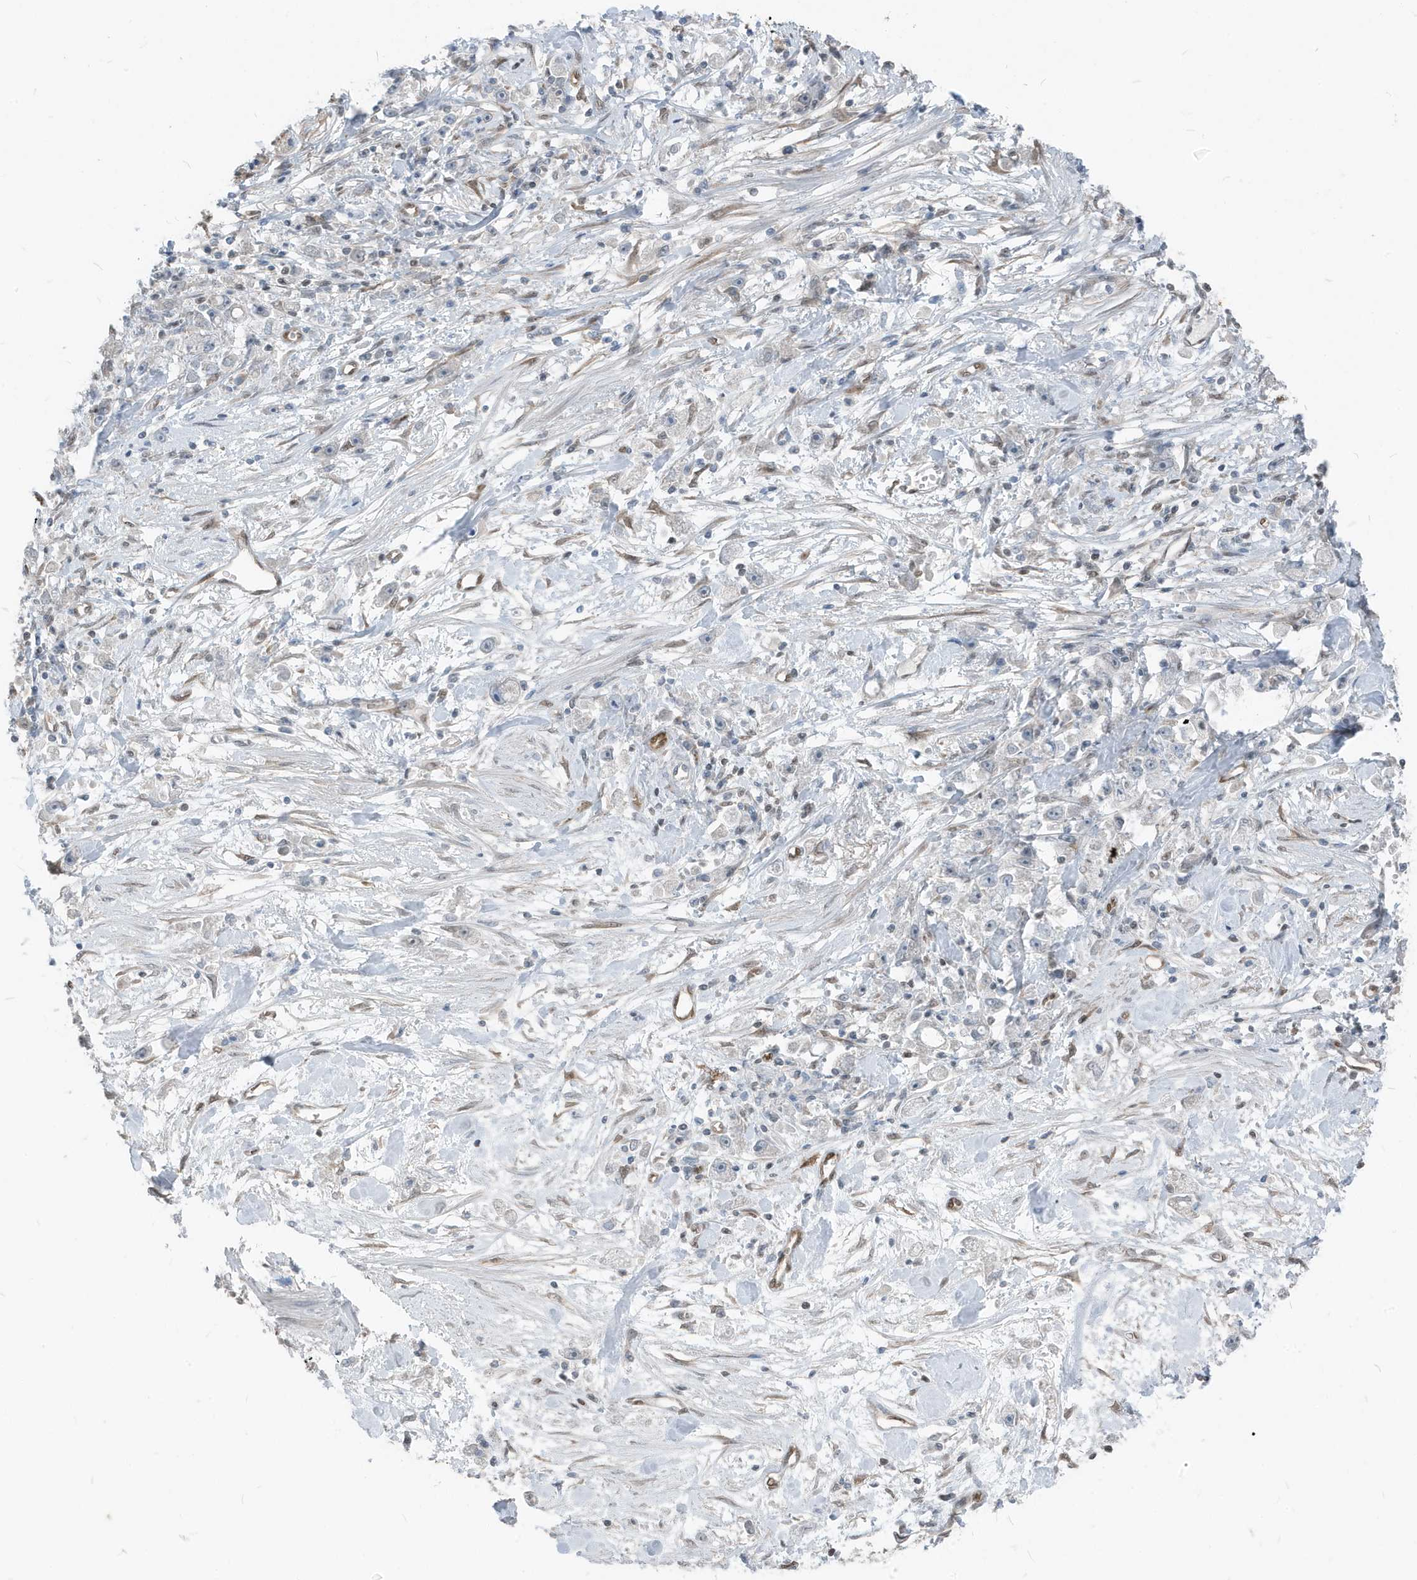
{"staining": {"intensity": "negative", "quantity": "none", "location": "none"}, "tissue": "stomach cancer", "cell_type": "Tumor cells", "image_type": "cancer", "snomed": [{"axis": "morphology", "description": "Adenocarcinoma, NOS"}, {"axis": "topography", "description": "Stomach"}], "caption": "High magnification brightfield microscopy of adenocarcinoma (stomach) stained with DAB (3,3'-diaminobenzidine) (brown) and counterstained with hematoxylin (blue): tumor cells show no significant expression.", "gene": "NCOA7", "patient": {"sex": "female", "age": 59}}